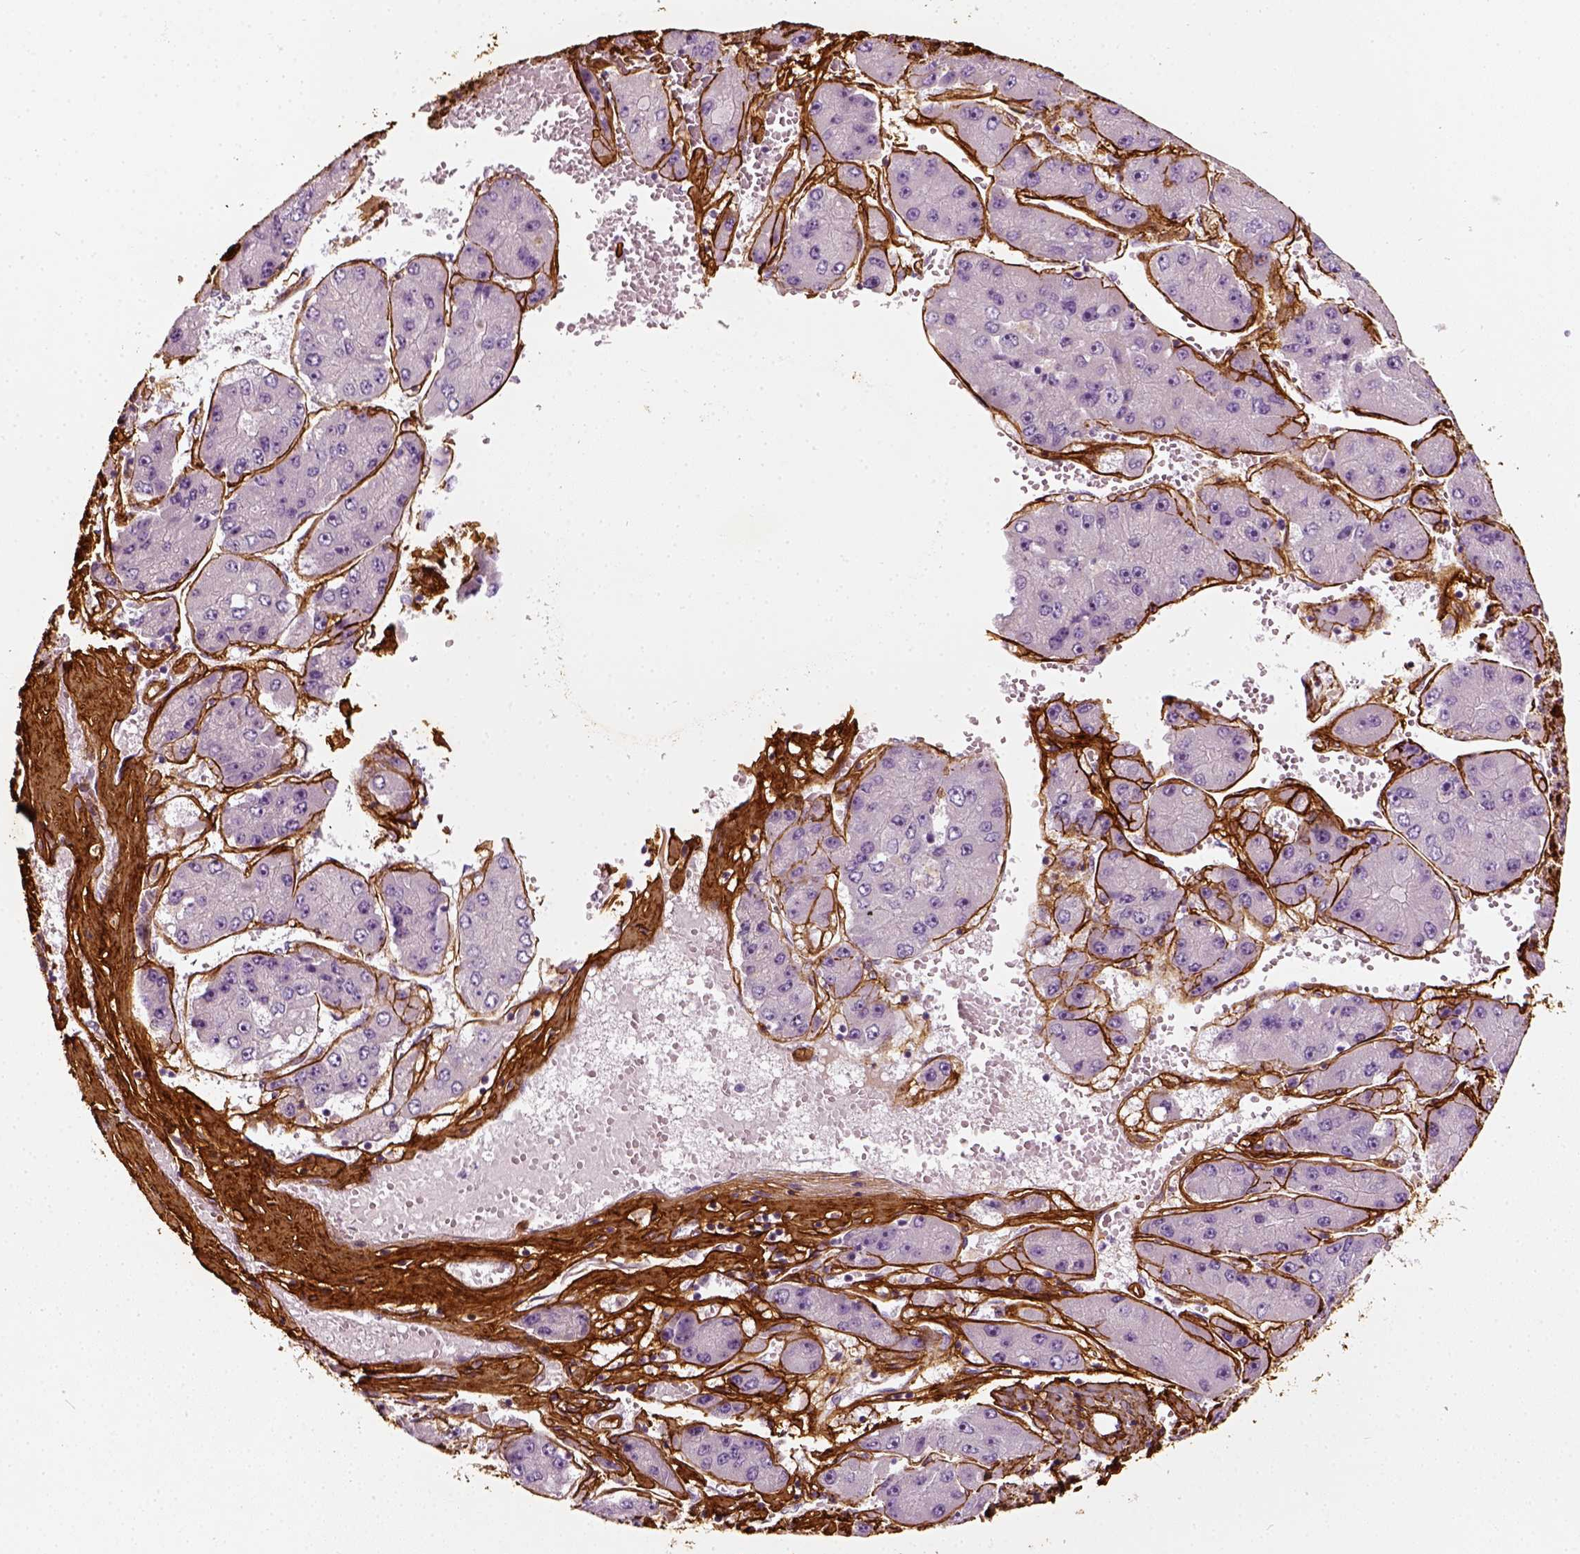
{"staining": {"intensity": "negative", "quantity": "none", "location": "none"}, "tissue": "liver cancer", "cell_type": "Tumor cells", "image_type": "cancer", "snomed": [{"axis": "morphology", "description": "Carcinoma, Hepatocellular, NOS"}, {"axis": "topography", "description": "Liver"}], "caption": "Tumor cells show no significant protein expression in liver cancer (hepatocellular carcinoma).", "gene": "COL6A2", "patient": {"sex": "female", "age": 61}}